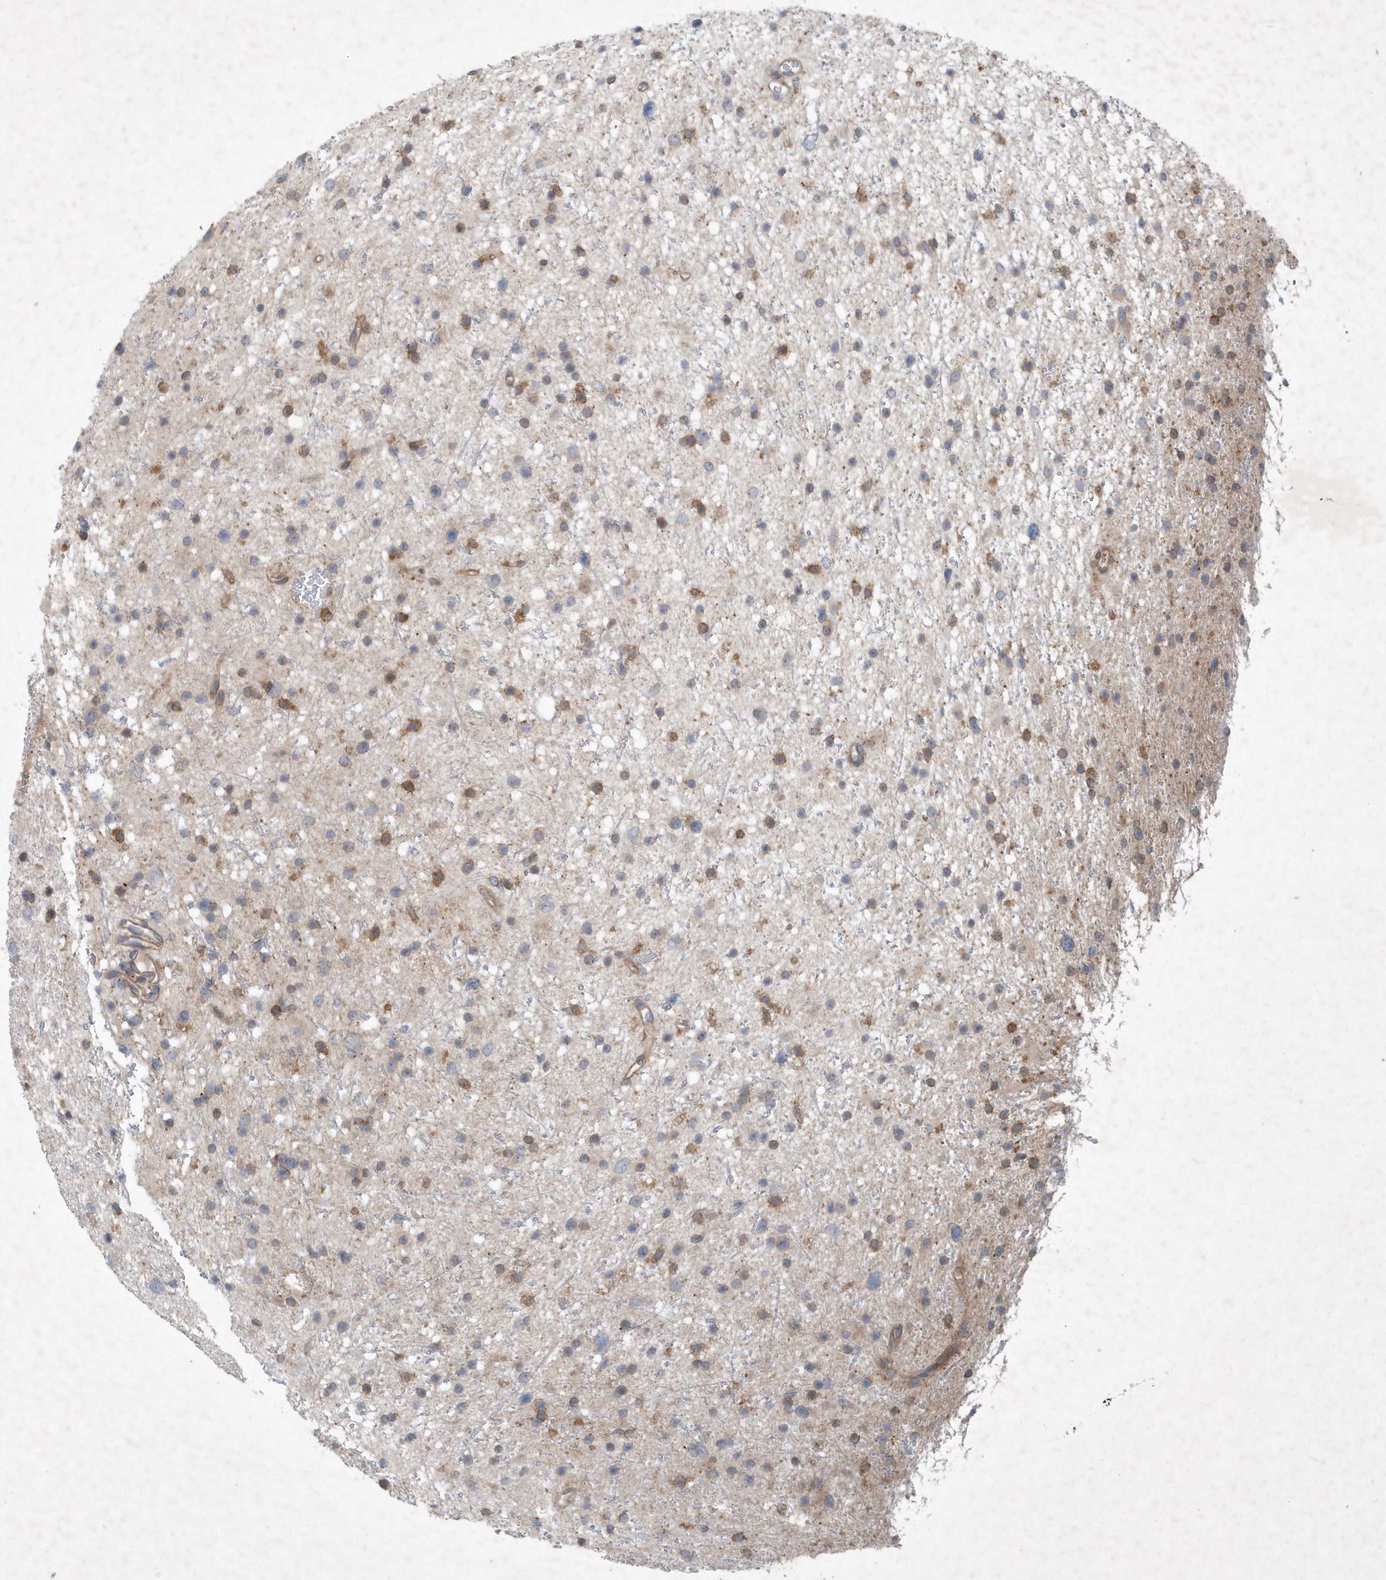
{"staining": {"intensity": "negative", "quantity": "none", "location": "none"}, "tissue": "glioma", "cell_type": "Tumor cells", "image_type": "cancer", "snomed": [{"axis": "morphology", "description": "Glioma, malignant, Low grade"}, {"axis": "topography", "description": "Cerebral cortex"}], "caption": "High magnification brightfield microscopy of malignant glioma (low-grade) stained with DAB (3,3'-diaminobenzidine) (brown) and counterstained with hematoxylin (blue): tumor cells show no significant positivity.", "gene": "P2RY10", "patient": {"sex": "female", "age": 39}}